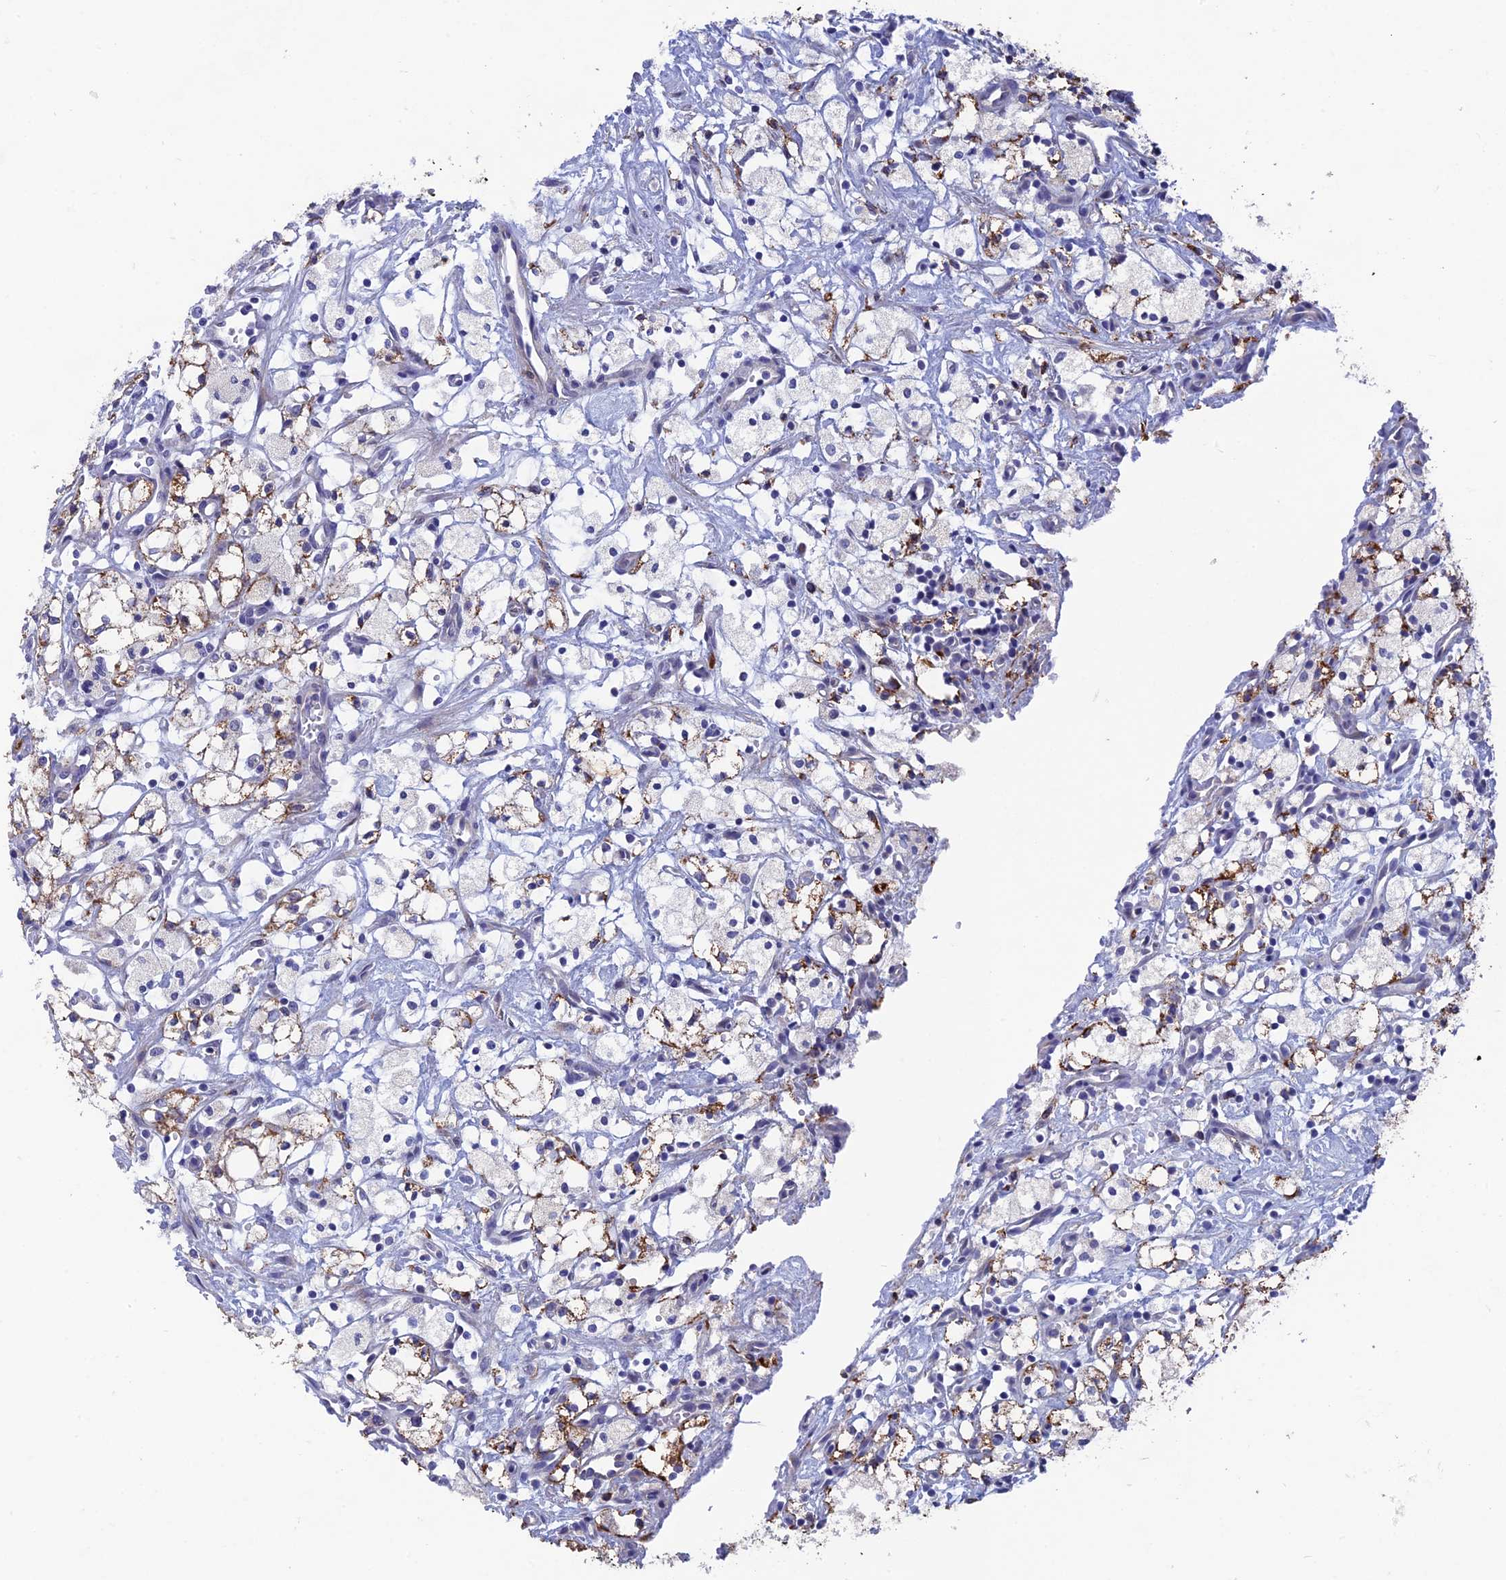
{"staining": {"intensity": "moderate", "quantity": "25%-75%", "location": "cytoplasmic/membranous"}, "tissue": "renal cancer", "cell_type": "Tumor cells", "image_type": "cancer", "snomed": [{"axis": "morphology", "description": "Adenocarcinoma, NOS"}, {"axis": "topography", "description": "Kidney"}], "caption": "This micrograph exhibits IHC staining of adenocarcinoma (renal), with medium moderate cytoplasmic/membranous expression in approximately 25%-75% of tumor cells.", "gene": "AK4", "patient": {"sex": "male", "age": 59}}